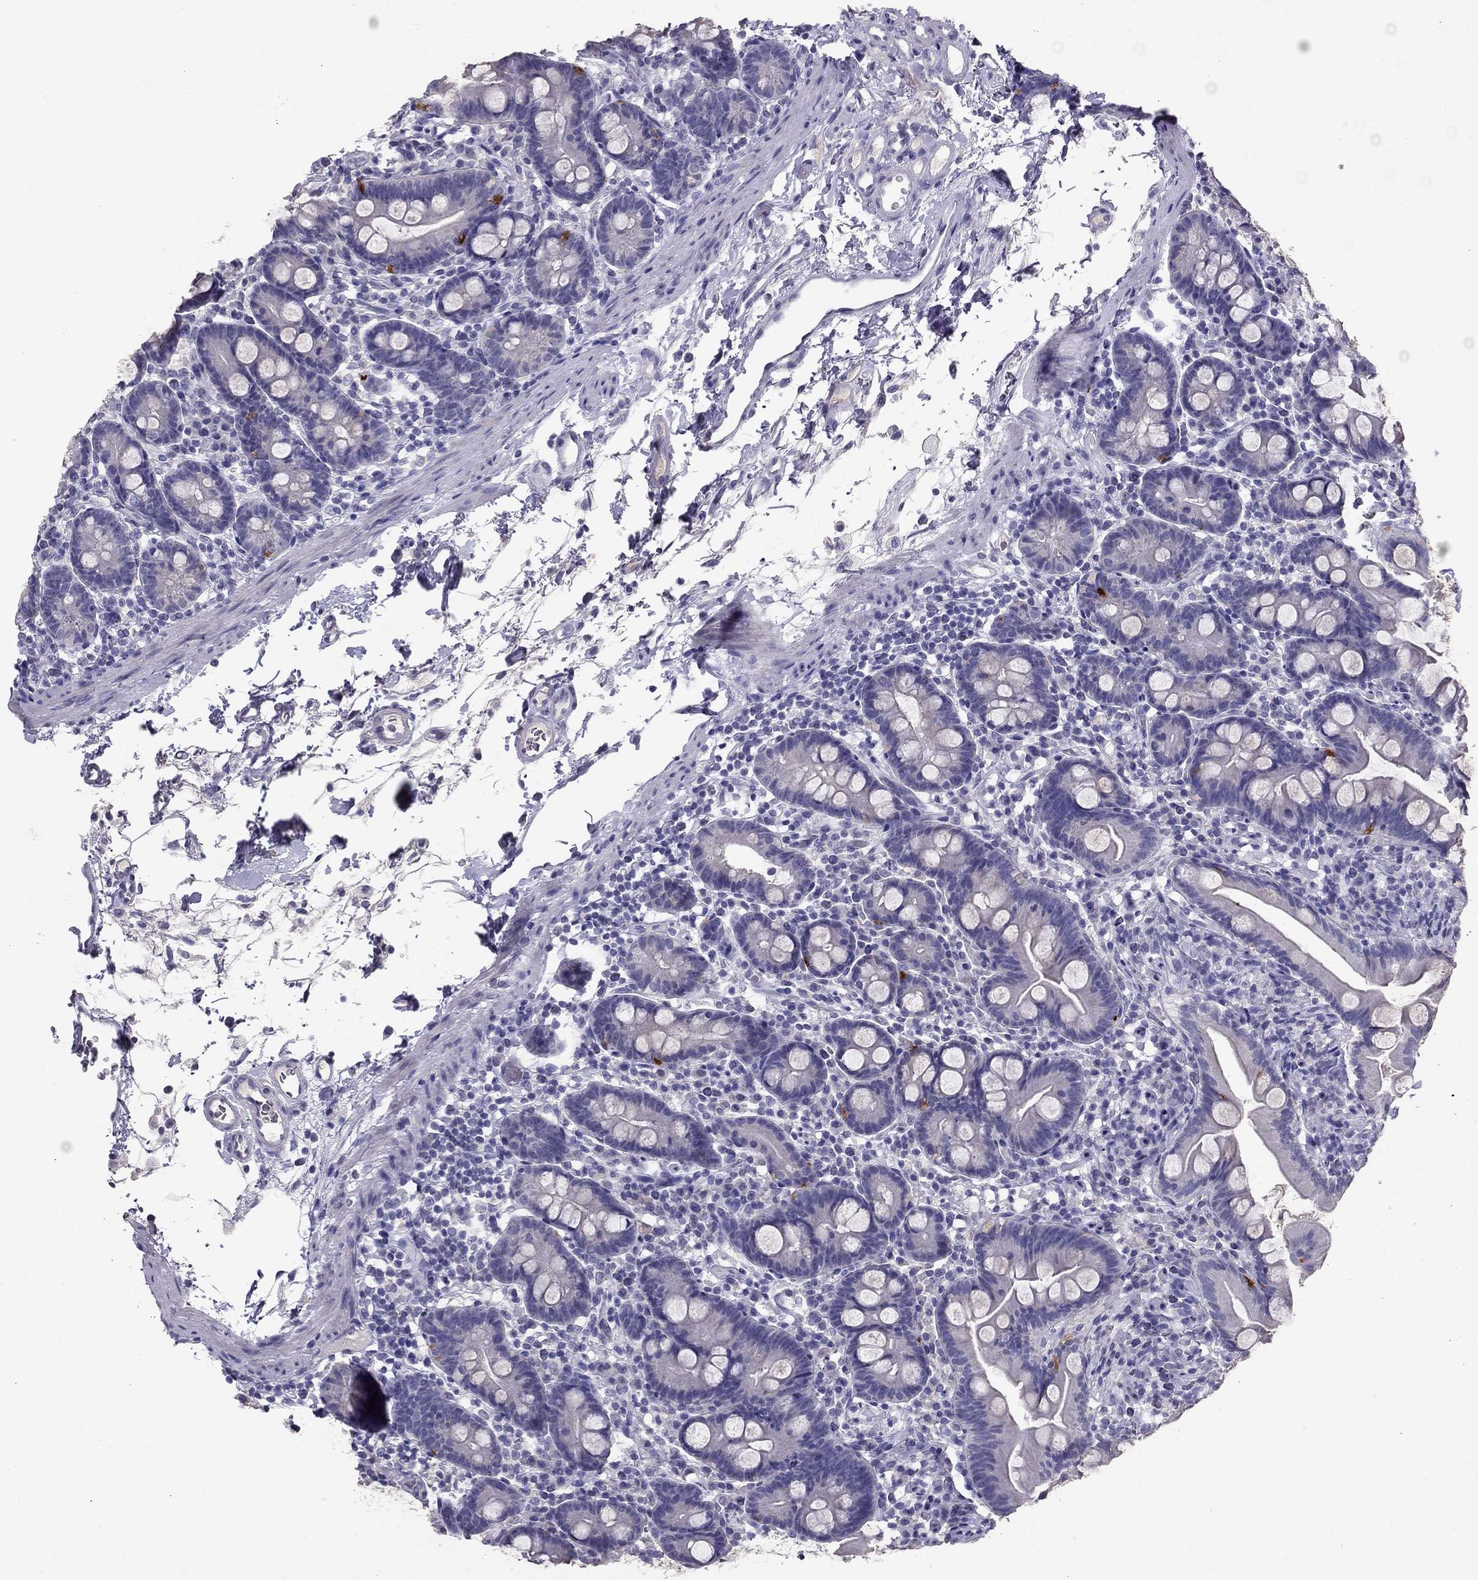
{"staining": {"intensity": "strong", "quantity": "<25%", "location": "cytoplasmic/membranous"}, "tissue": "small intestine", "cell_type": "Glandular cells", "image_type": "normal", "snomed": [{"axis": "morphology", "description": "Normal tissue, NOS"}, {"axis": "topography", "description": "Small intestine"}], "caption": "Immunohistochemical staining of unremarkable small intestine demonstrates medium levels of strong cytoplasmic/membranous positivity in approximately <25% of glandular cells. Nuclei are stained in blue.", "gene": "ARHGAP11A", "patient": {"sex": "female", "age": 44}}